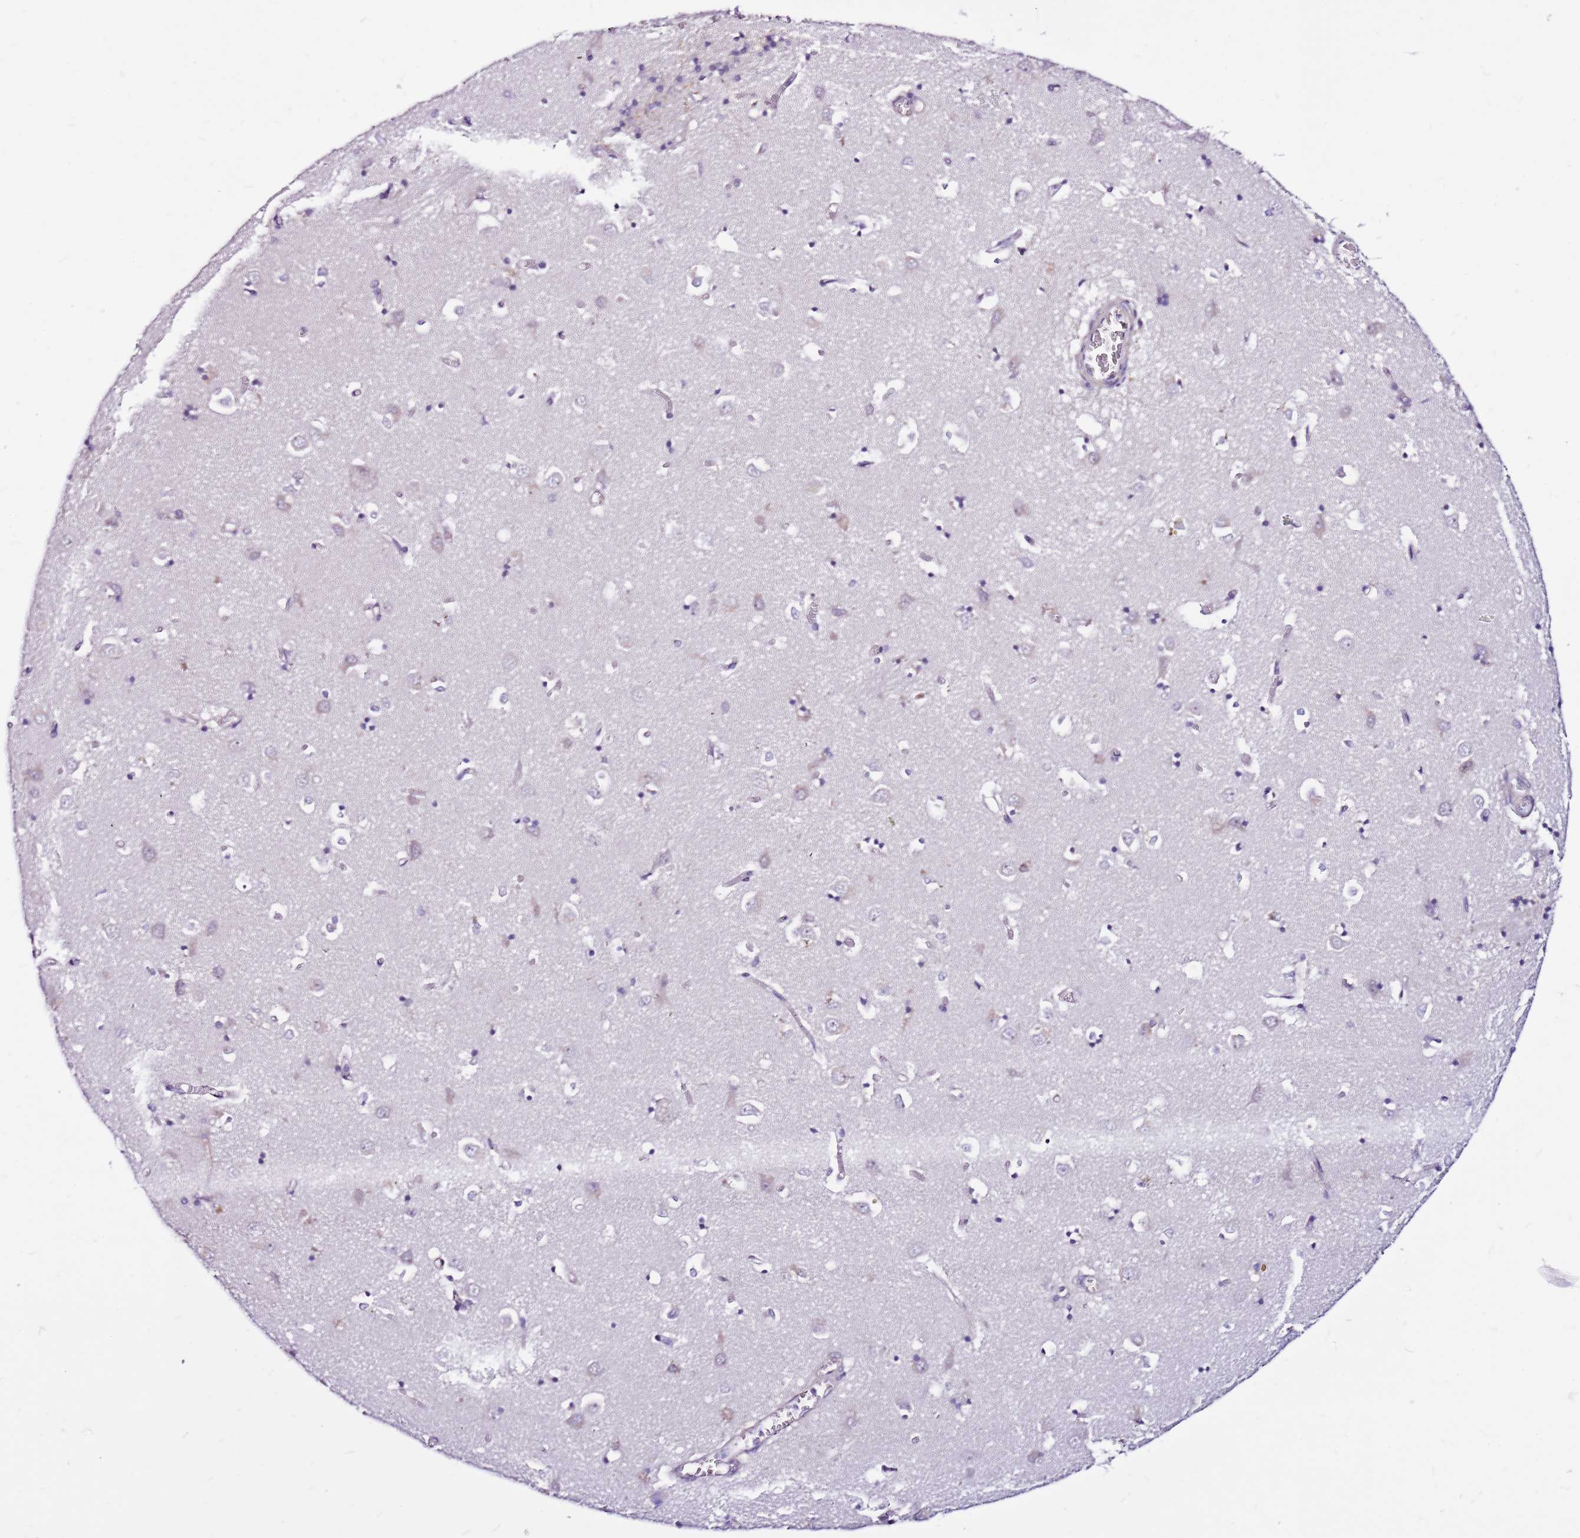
{"staining": {"intensity": "negative", "quantity": "none", "location": "none"}, "tissue": "caudate", "cell_type": "Glial cells", "image_type": "normal", "snomed": [{"axis": "morphology", "description": "Normal tissue, NOS"}, {"axis": "topography", "description": "Lateral ventricle wall"}], "caption": "Normal caudate was stained to show a protein in brown. There is no significant staining in glial cells.", "gene": "POLE3", "patient": {"sex": "male", "age": 70}}